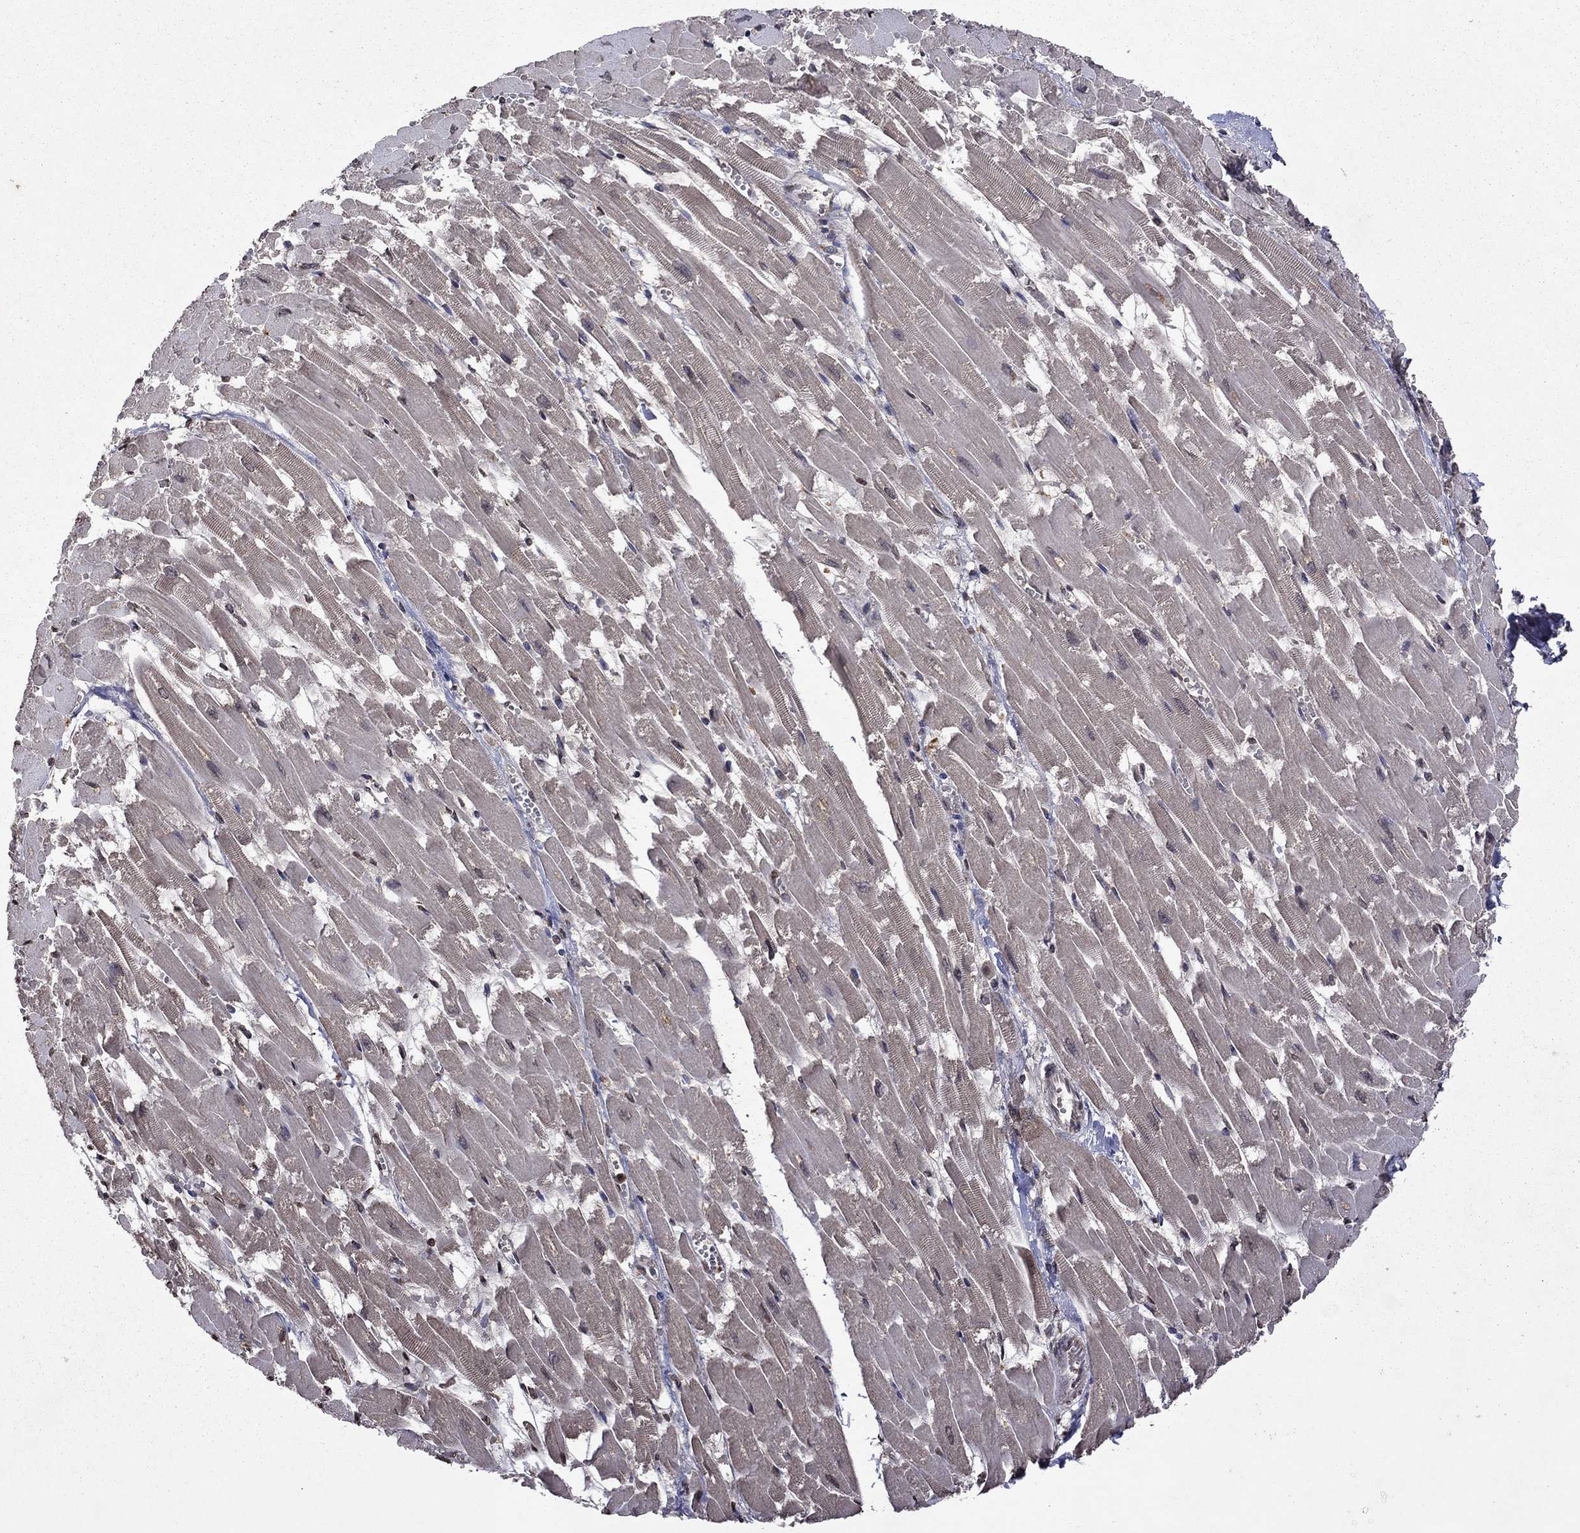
{"staining": {"intensity": "negative", "quantity": "none", "location": "none"}, "tissue": "heart muscle", "cell_type": "Cardiomyocytes", "image_type": "normal", "snomed": [{"axis": "morphology", "description": "Normal tissue, NOS"}, {"axis": "topography", "description": "Heart"}], "caption": "Cardiomyocytes are negative for protein expression in benign human heart muscle. (Brightfield microscopy of DAB (3,3'-diaminobenzidine) immunohistochemistry (IHC) at high magnification).", "gene": "NLGN1", "patient": {"sex": "female", "age": 52}}